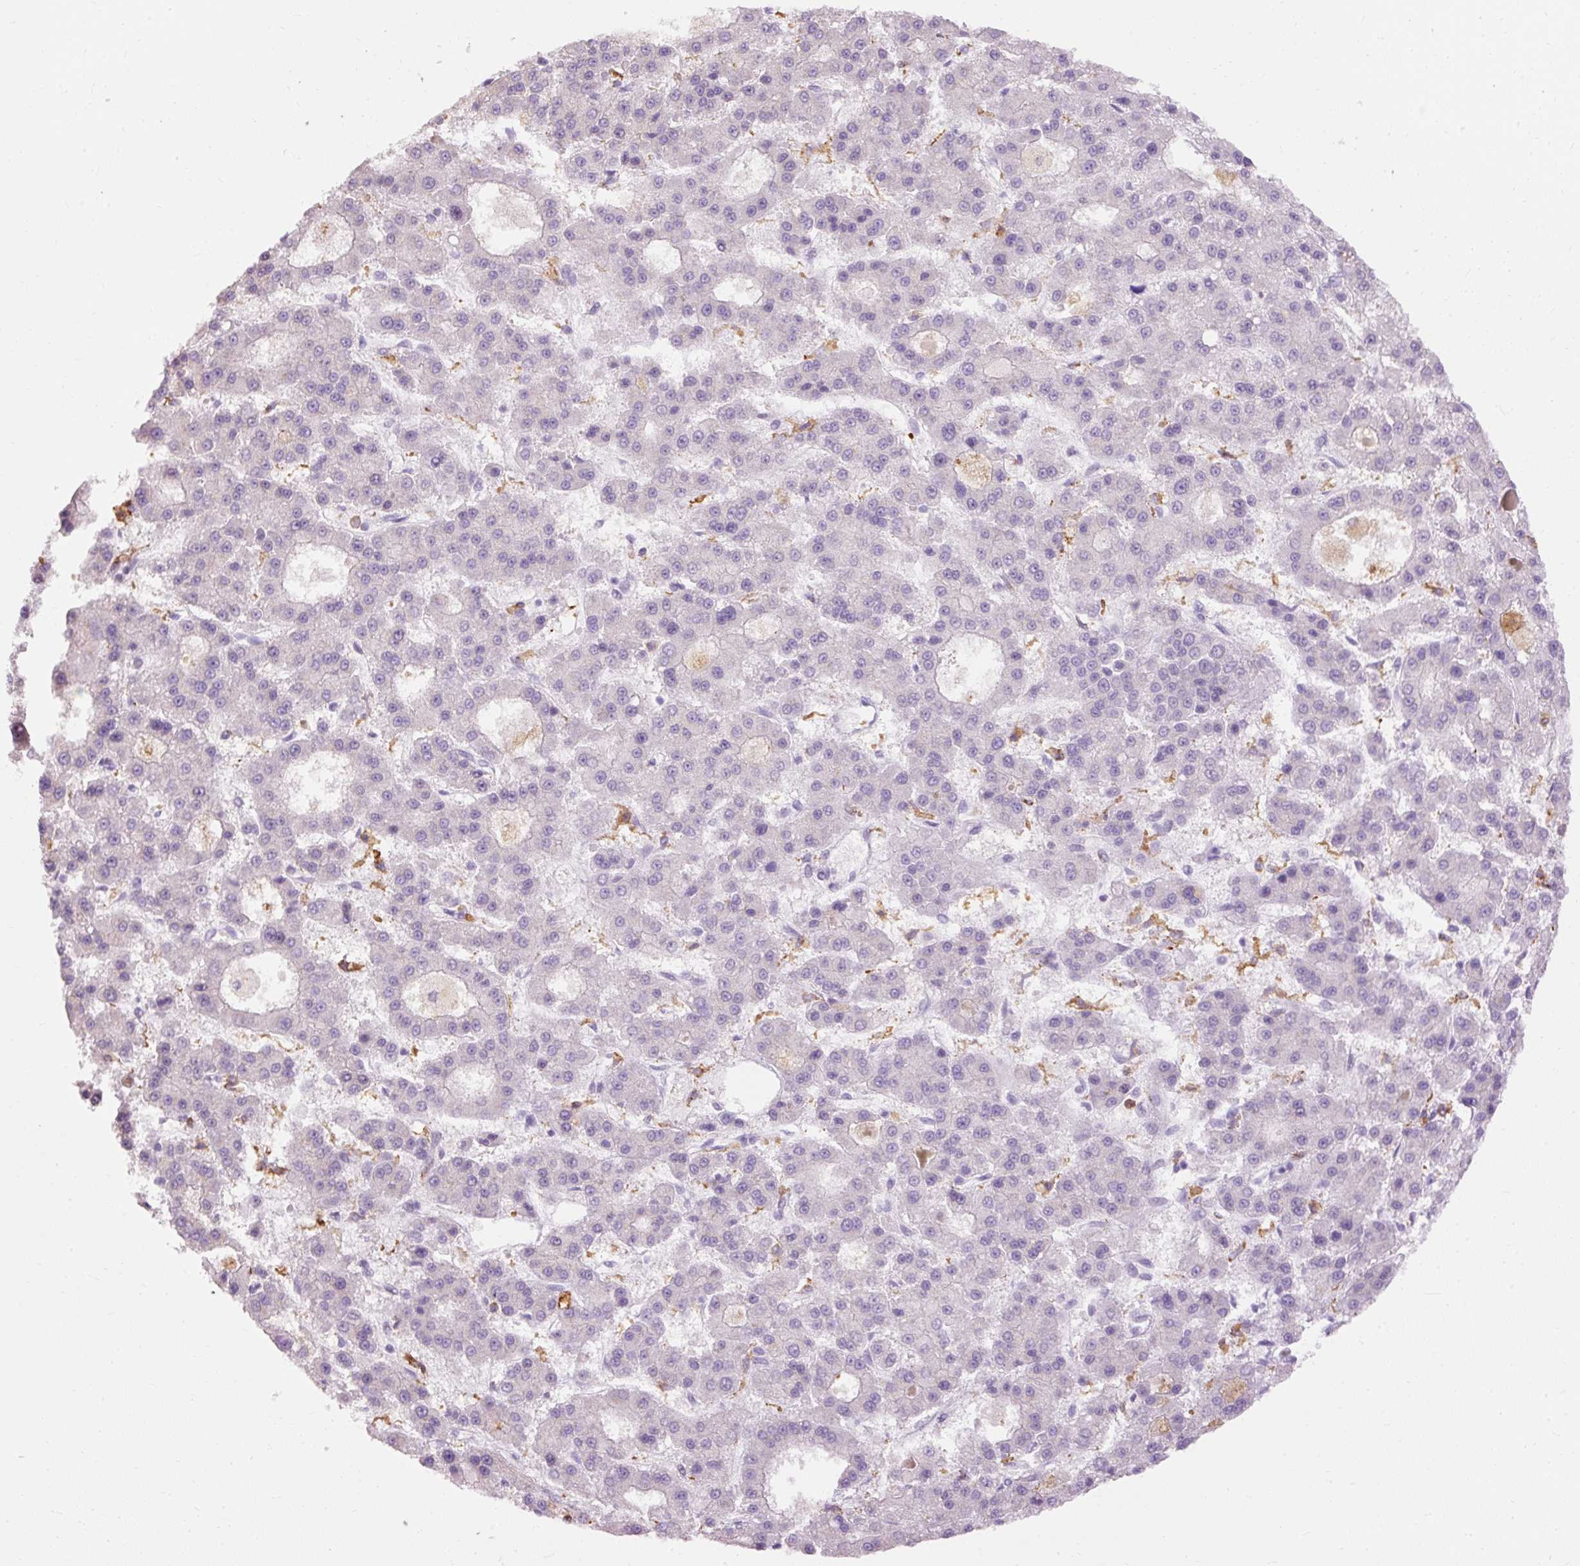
{"staining": {"intensity": "negative", "quantity": "none", "location": "none"}, "tissue": "liver cancer", "cell_type": "Tumor cells", "image_type": "cancer", "snomed": [{"axis": "morphology", "description": "Carcinoma, Hepatocellular, NOS"}, {"axis": "topography", "description": "Liver"}], "caption": "A histopathology image of liver cancer stained for a protein exhibits no brown staining in tumor cells.", "gene": "LY86", "patient": {"sex": "male", "age": 70}}